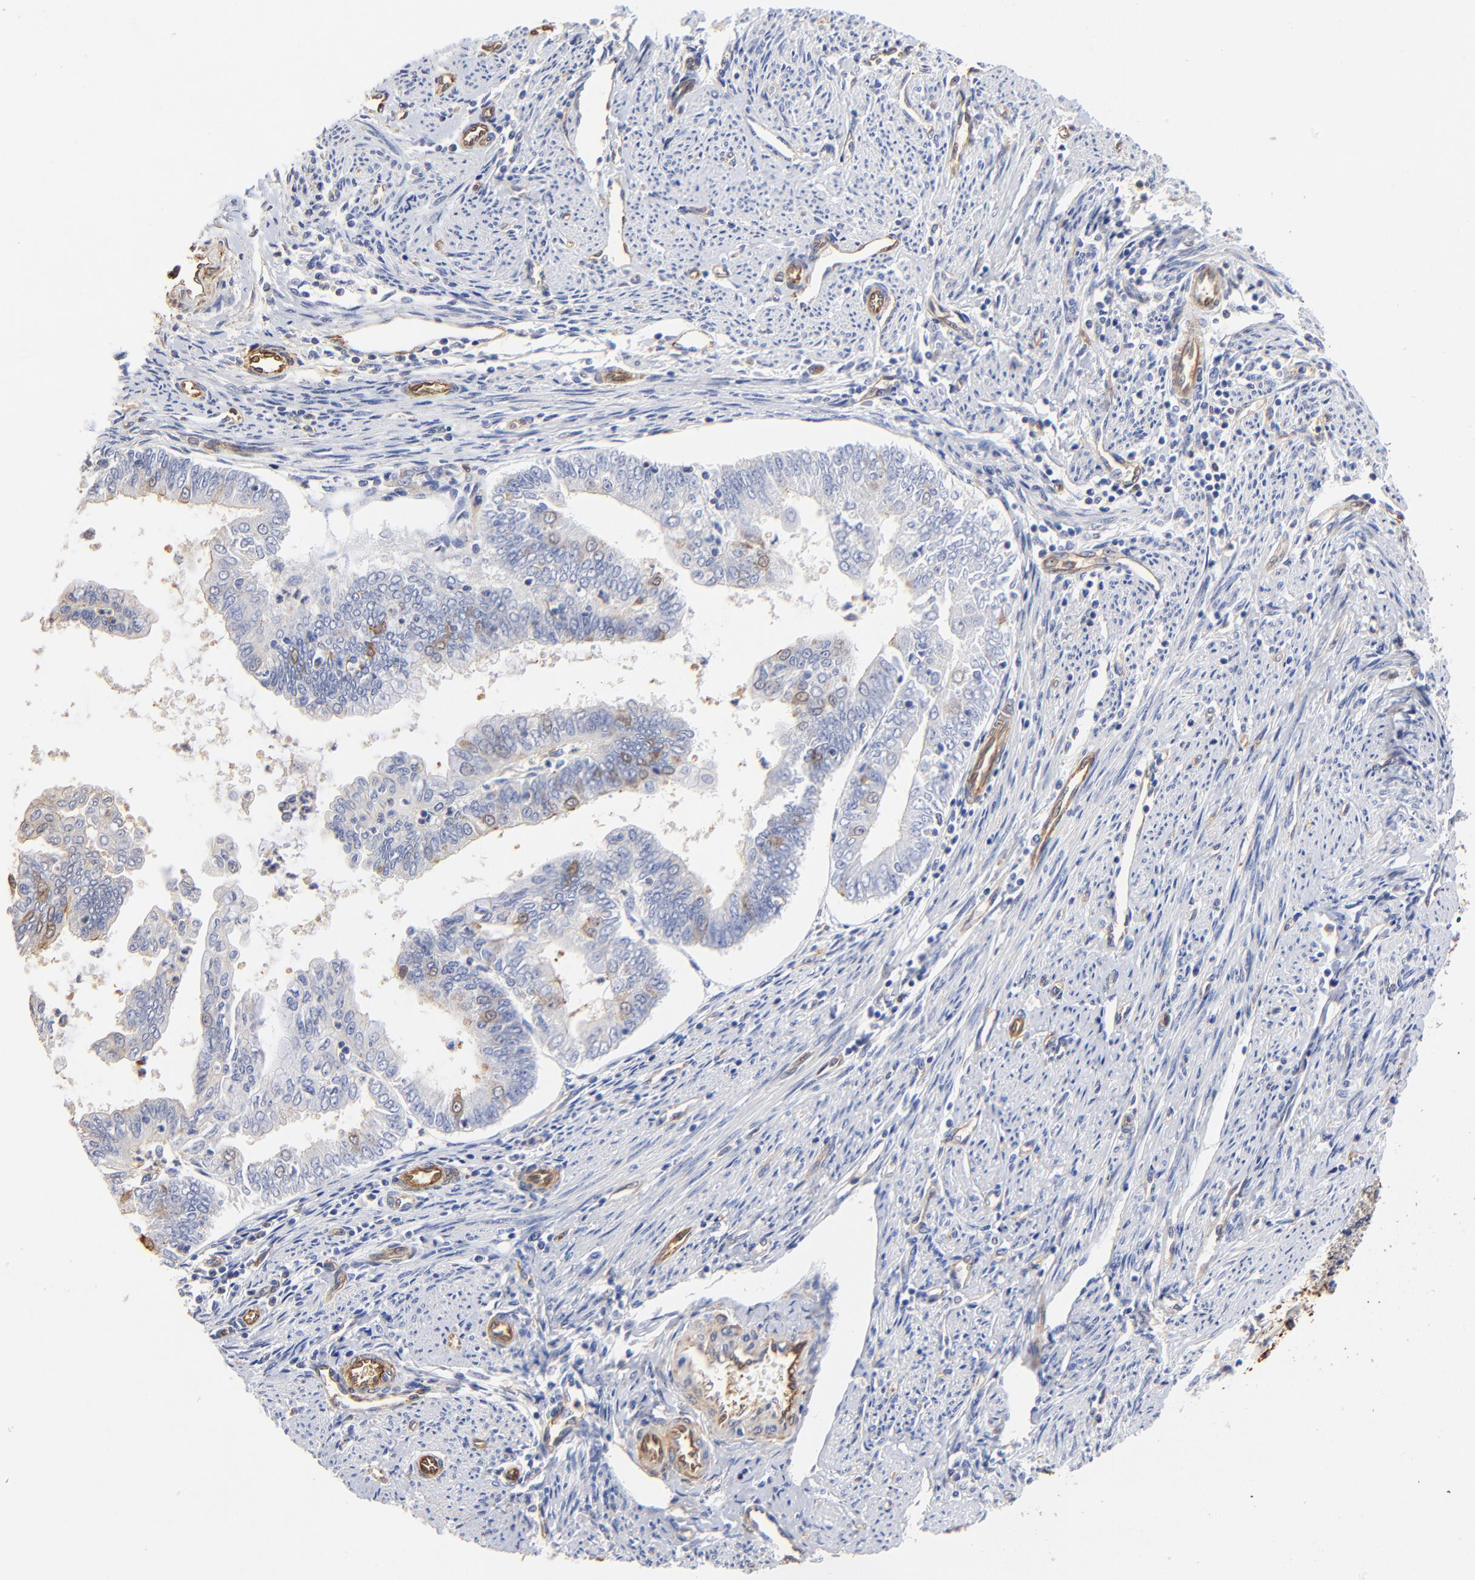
{"staining": {"intensity": "negative", "quantity": "none", "location": "none"}, "tissue": "endometrial cancer", "cell_type": "Tumor cells", "image_type": "cancer", "snomed": [{"axis": "morphology", "description": "Adenocarcinoma, NOS"}, {"axis": "topography", "description": "Endometrium"}], "caption": "Tumor cells show no significant protein positivity in adenocarcinoma (endometrial). Nuclei are stained in blue.", "gene": "TAGLN2", "patient": {"sex": "female", "age": 75}}